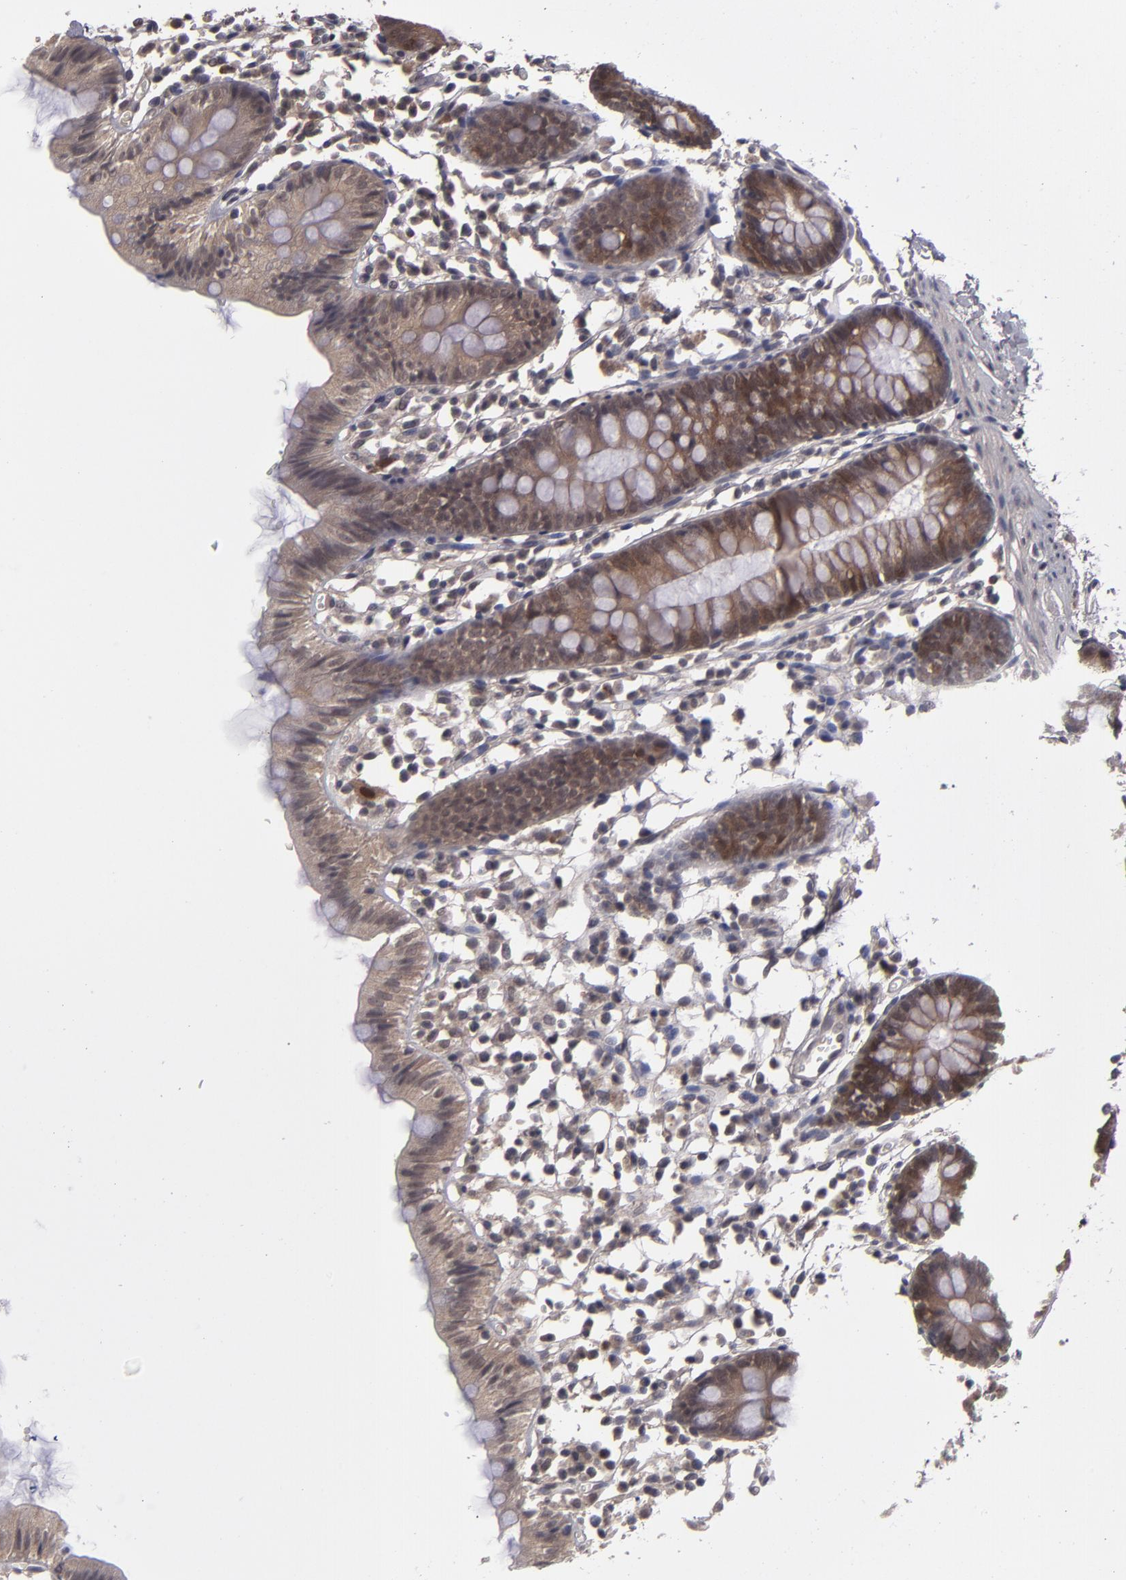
{"staining": {"intensity": "weak", "quantity": "25%-75%", "location": "nuclear"}, "tissue": "colon", "cell_type": "Endothelial cells", "image_type": "normal", "snomed": [{"axis": "morphology", "description": "Normal tissue, NOS"}, {"axis": "topography", "description": "Colon"}], "caption": "This histopathology image displays immunohistochemistry staining of benign human colon, with low weak nuclear staining in about 25%-75% of endothelial cells.", "gene": "TYMS", "patient": {"sex": "male", "age": 14}}